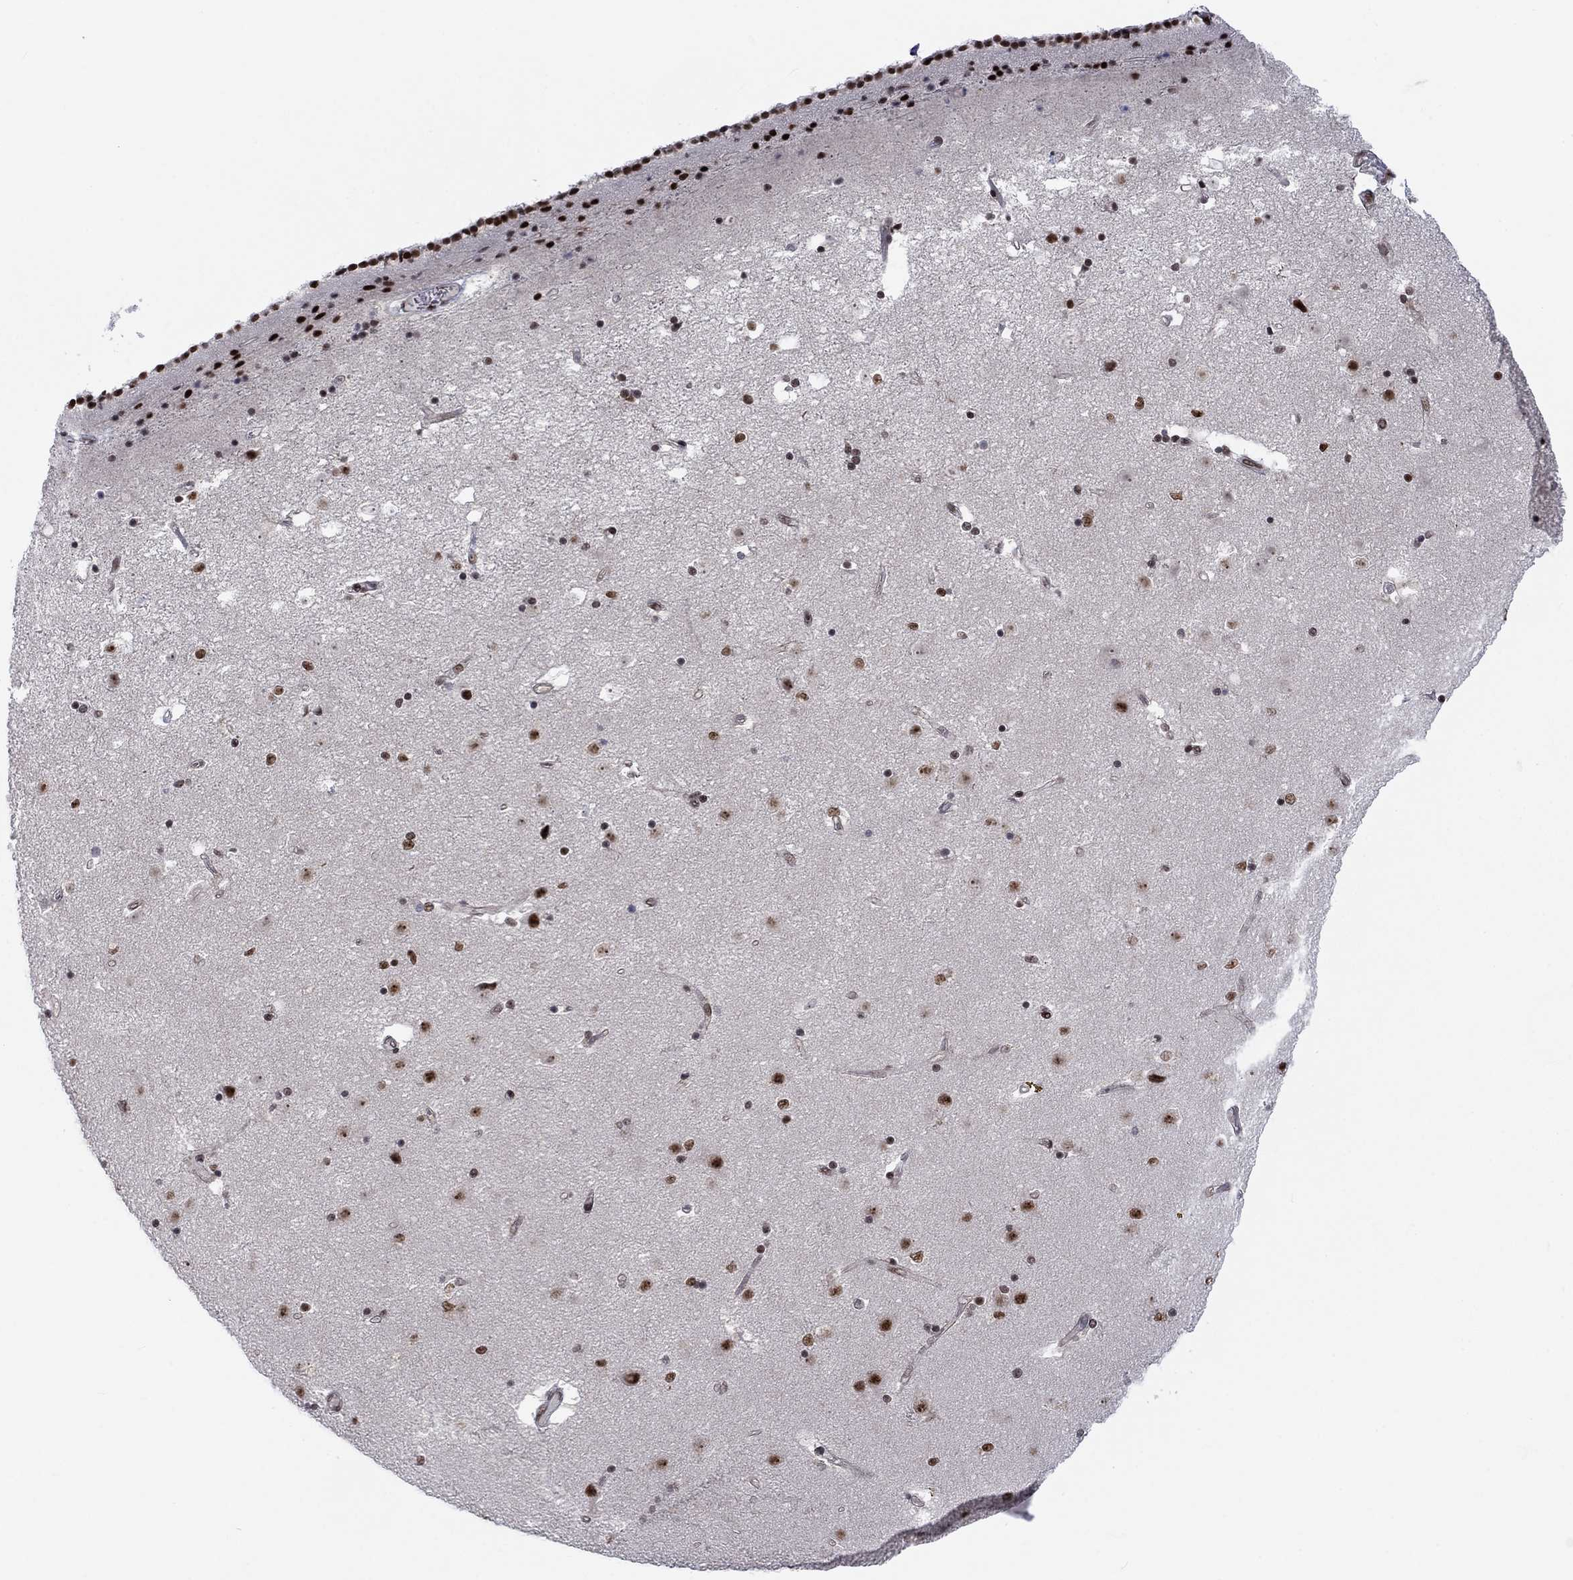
{"staining": {"intensity": "strong", "quantity": "<25%", "location": "nuclear"}, "tissue": "caudate", "cell_type": "Glial cells", "image_type": "normal", "snomed": [{"axis": "morphology", "description": "Normal tissue, NOS"}, {"axis": "topography", "description": "Lateral ventricle wall"}], "caption": "Brown immunohistochemical staining in benign human caudate displays strong nuclear staining in approximately <25% of glial cells. The staining was performed using DAB, with brown indicating positive protein expression. Nuclei are stained blue with hematoxylin.", "gene": "FYTTD1", "patient": {"sex": "female", "age": 71}}